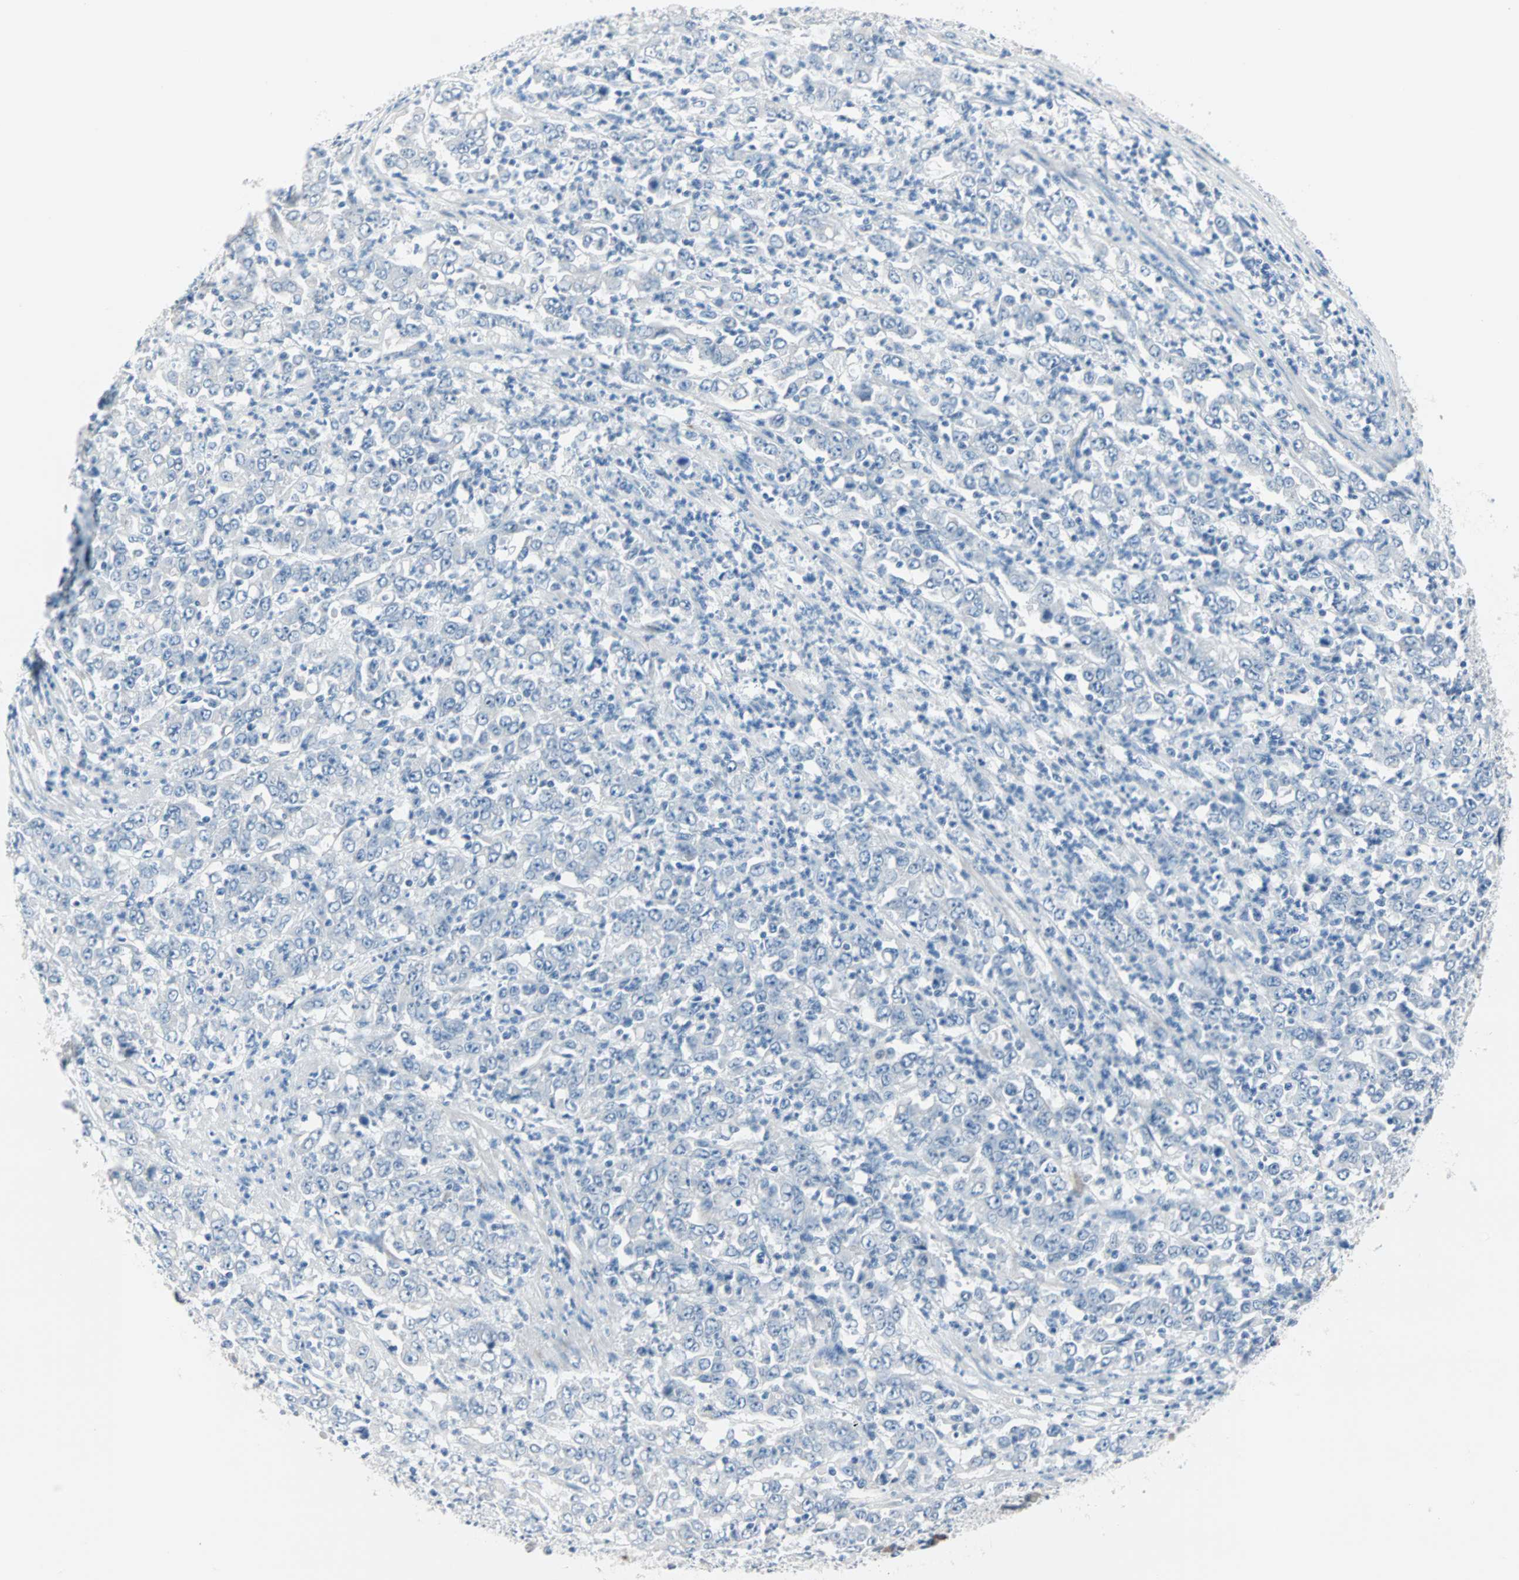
{"staining": {"intensity": "negative", "quantity": "none", "location": "none"}, "tissue": "stomach cancer", "cell_type": "Tumor cells", "image_type": "cancer", "snomed": [{"axis": "morphology", "description": "Adenocarcinoma, NOS"}, {"axis": "topography", "description": "Stomach, lower"}], "caption": "A photomicrograph of stomach adenocarcinoma stained for a protein shows no brown staining in tumor cells.", "gene": "NEFH", "patient": {"sex": "female", "age": 71}}